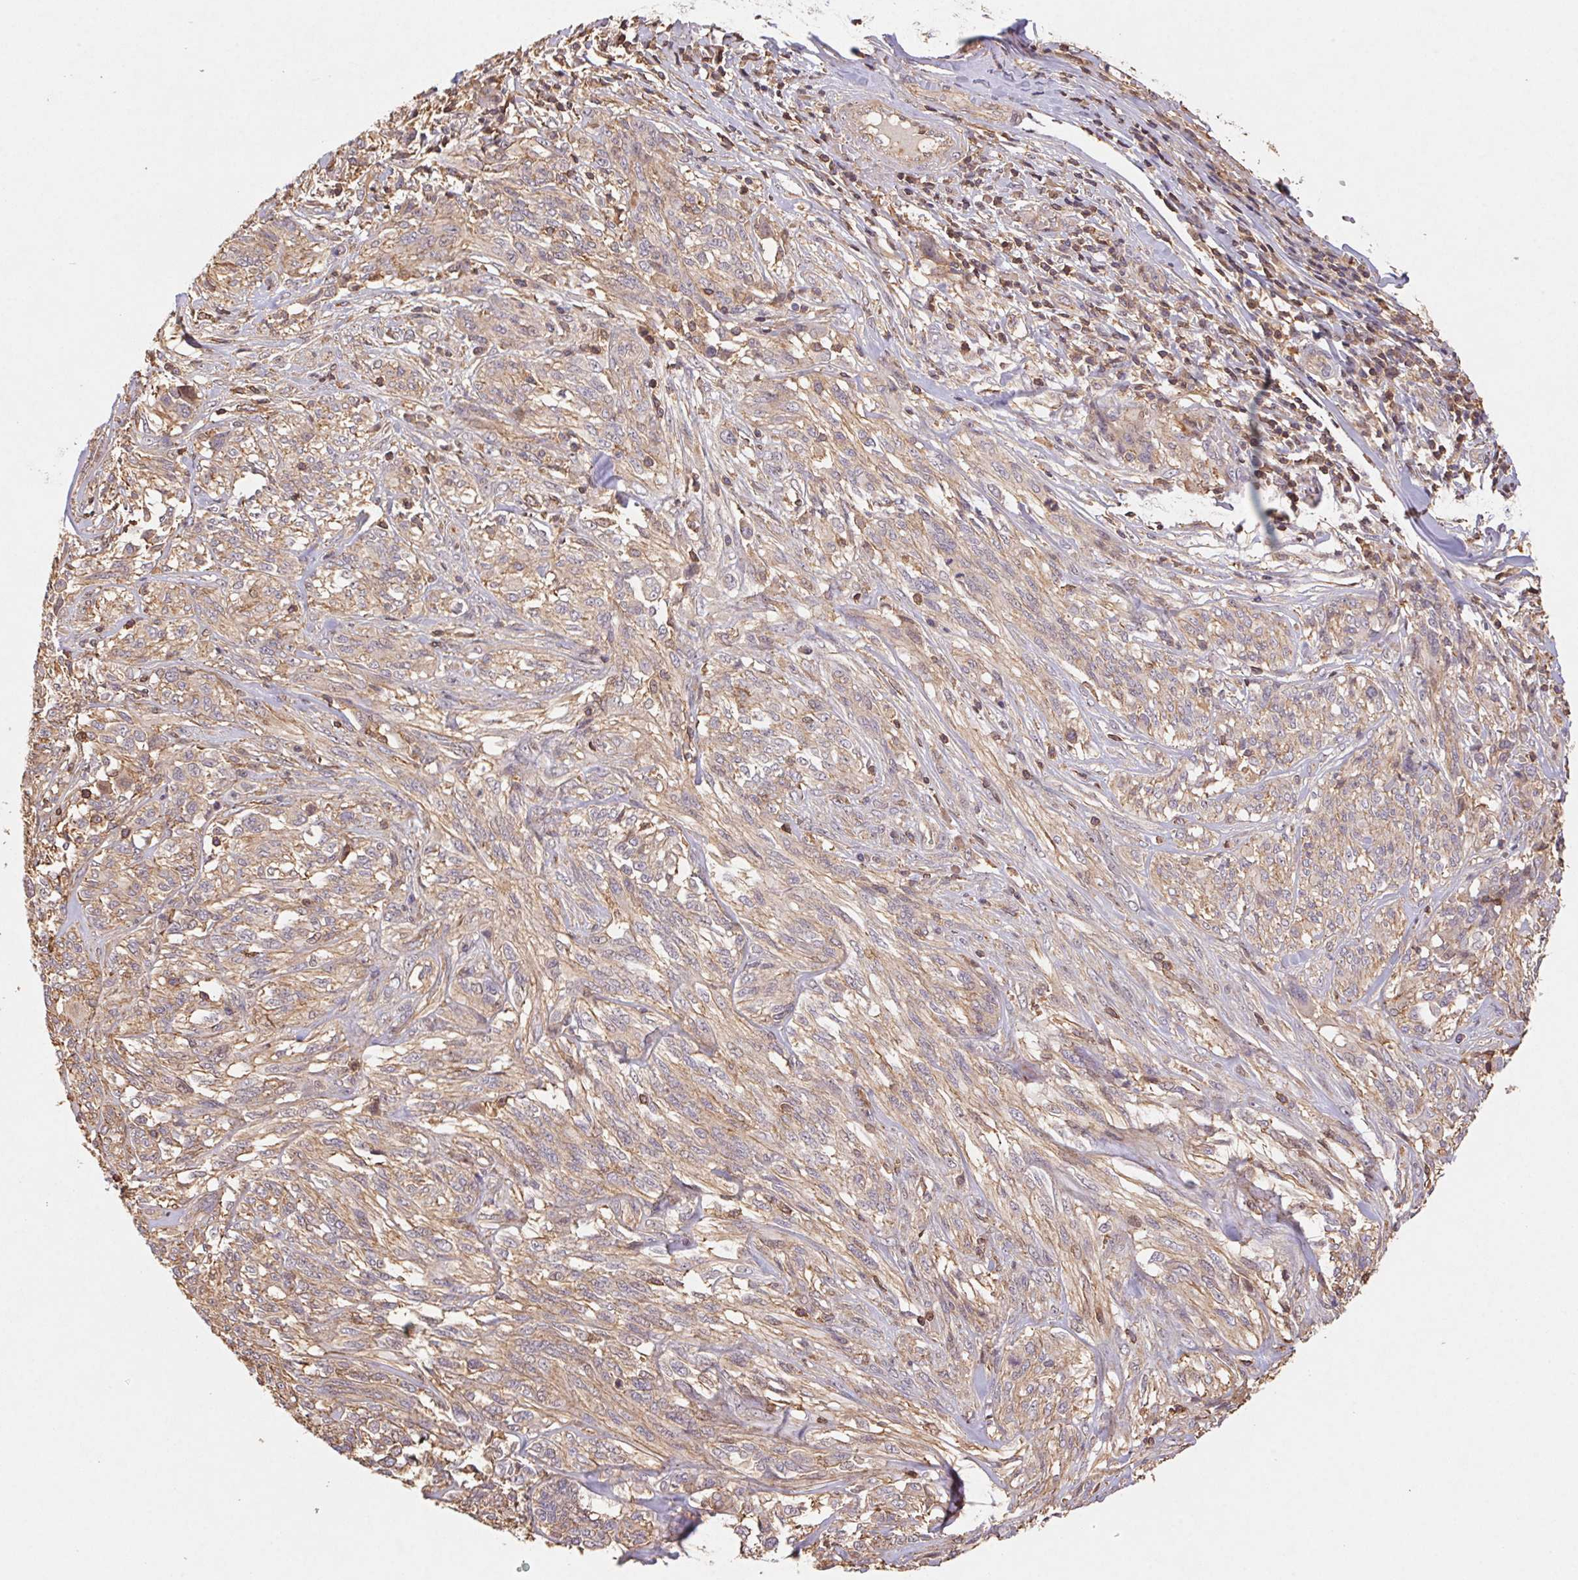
{"staining": {"intensity": "weak", "quantity": "25%-75%", "location": "cytoplasmic/membranous"}, "tissue": "melanoma", "cell_type": "Tumor cells", "image_type": "cancer", "snomed": [{"axis": "morphology", "description": "Malignant melanoma, NOS"}, {"axis": "topography", "description": "Skin"}], "caption": "Melanoma stained for a protein (brown) displays weak cytoplasmic/membranous positive expression in about 25%-75% of tumor cells.", "gene": "ATG10", "patient": {"sex": "female", "age": 91}}